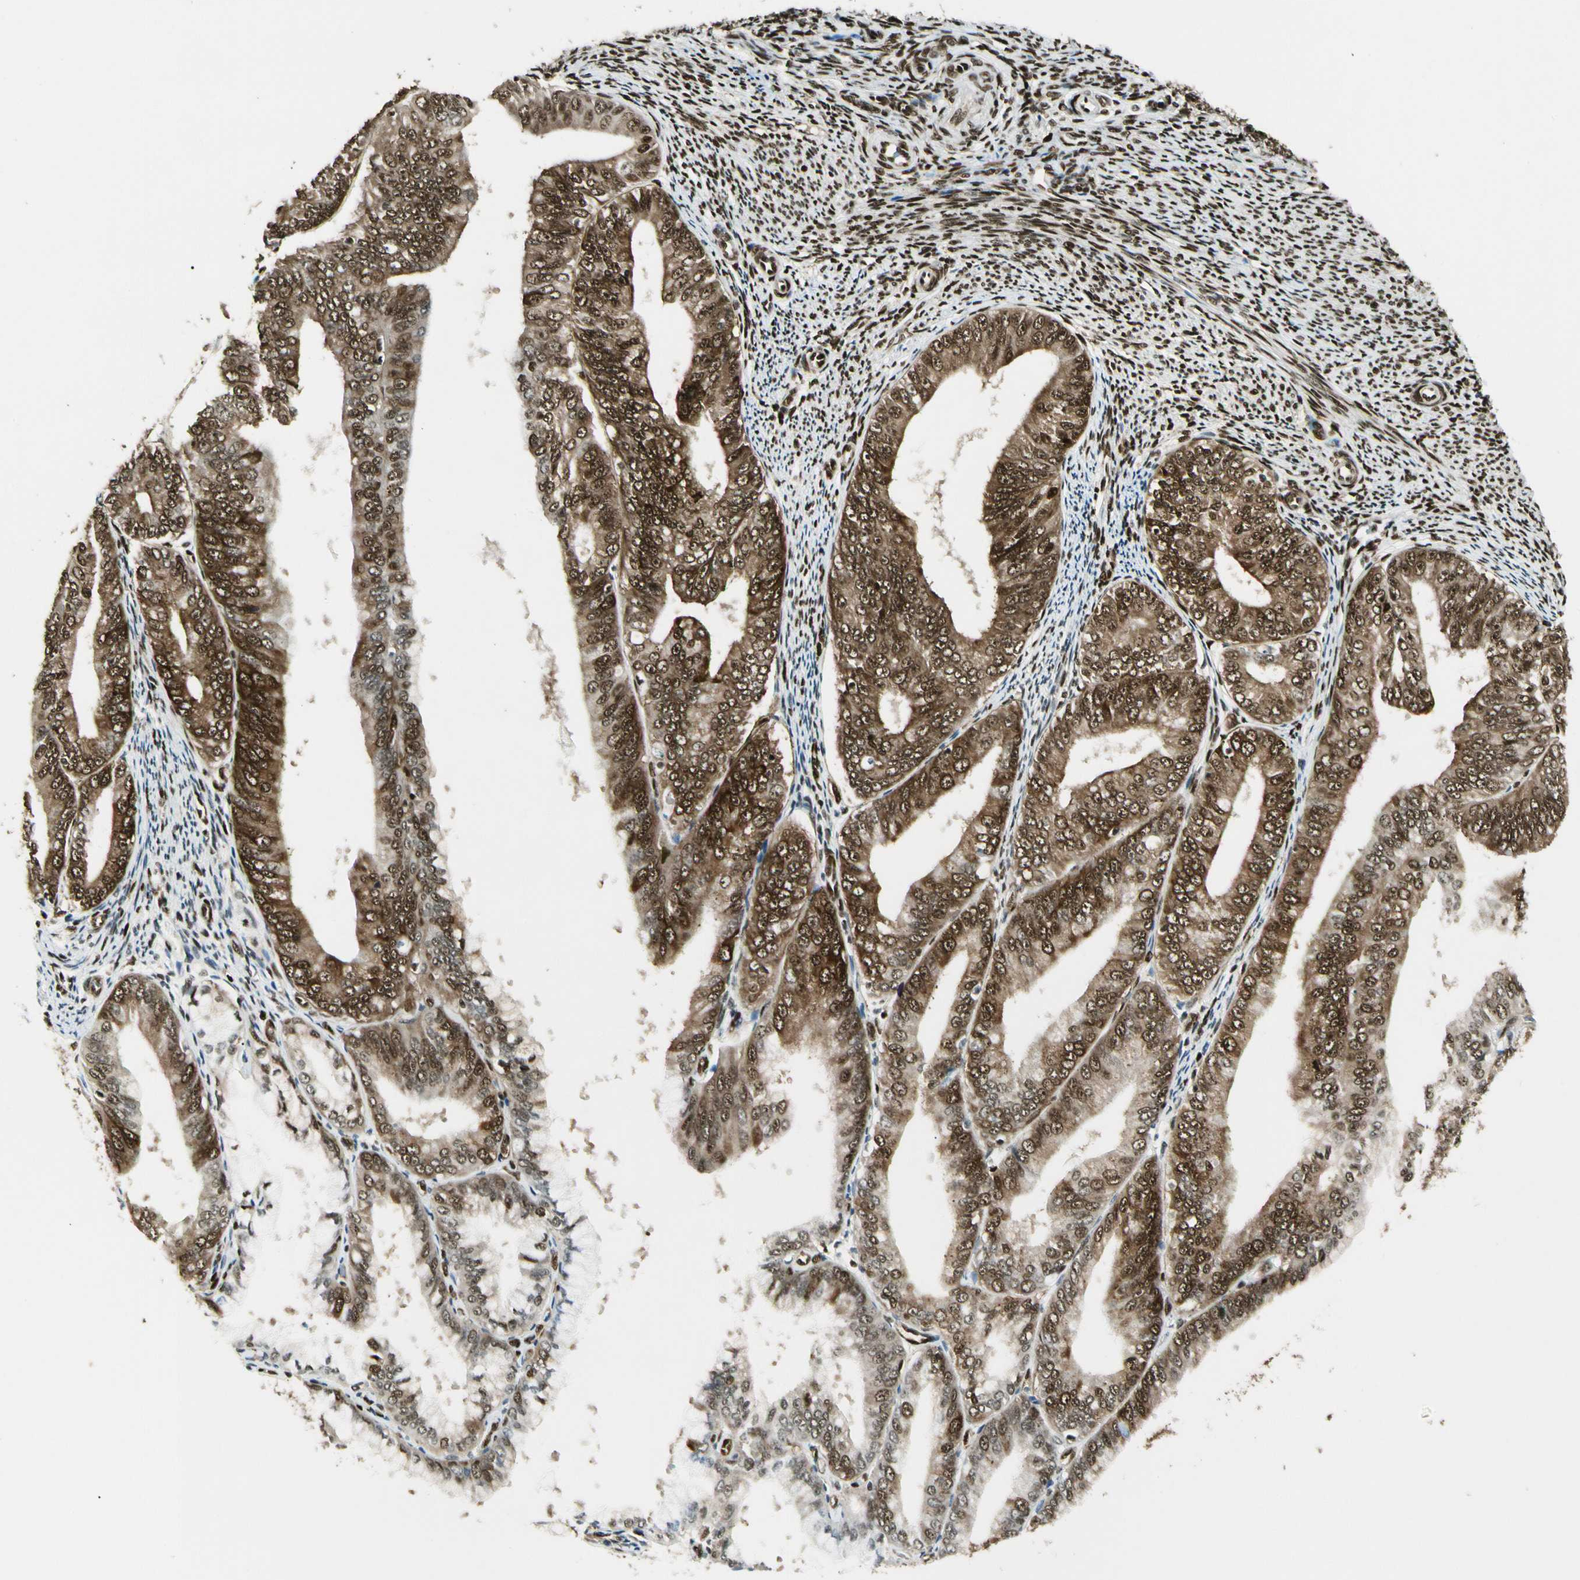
{"staining": {"intensity": "strong", "quantity": ">75%", "location": "cytoplasmic/membranous,nuclear"}, "tissue": "endometrial cancer", "cell_type": "Tumor cells", "image_type": "cancer", "snomed": [{"axis": "morphology", "description": "Adenocarcinoma, NOS"}, {"axis": "topography", "description": "Endometrium"}], "caption": "DAB (3,3'-diaminobenzidine) immunohistochemical staining of human adenocarcinoma (endometrial) shows strong cytoplasmic/membranous and nuclear protein expression in about >75% of tumor cells. (brown staining indicates protein expression, while blue staining denotes nuclei).", "gene": "FUS", "patient": {"sex": "female", "age": 63}}